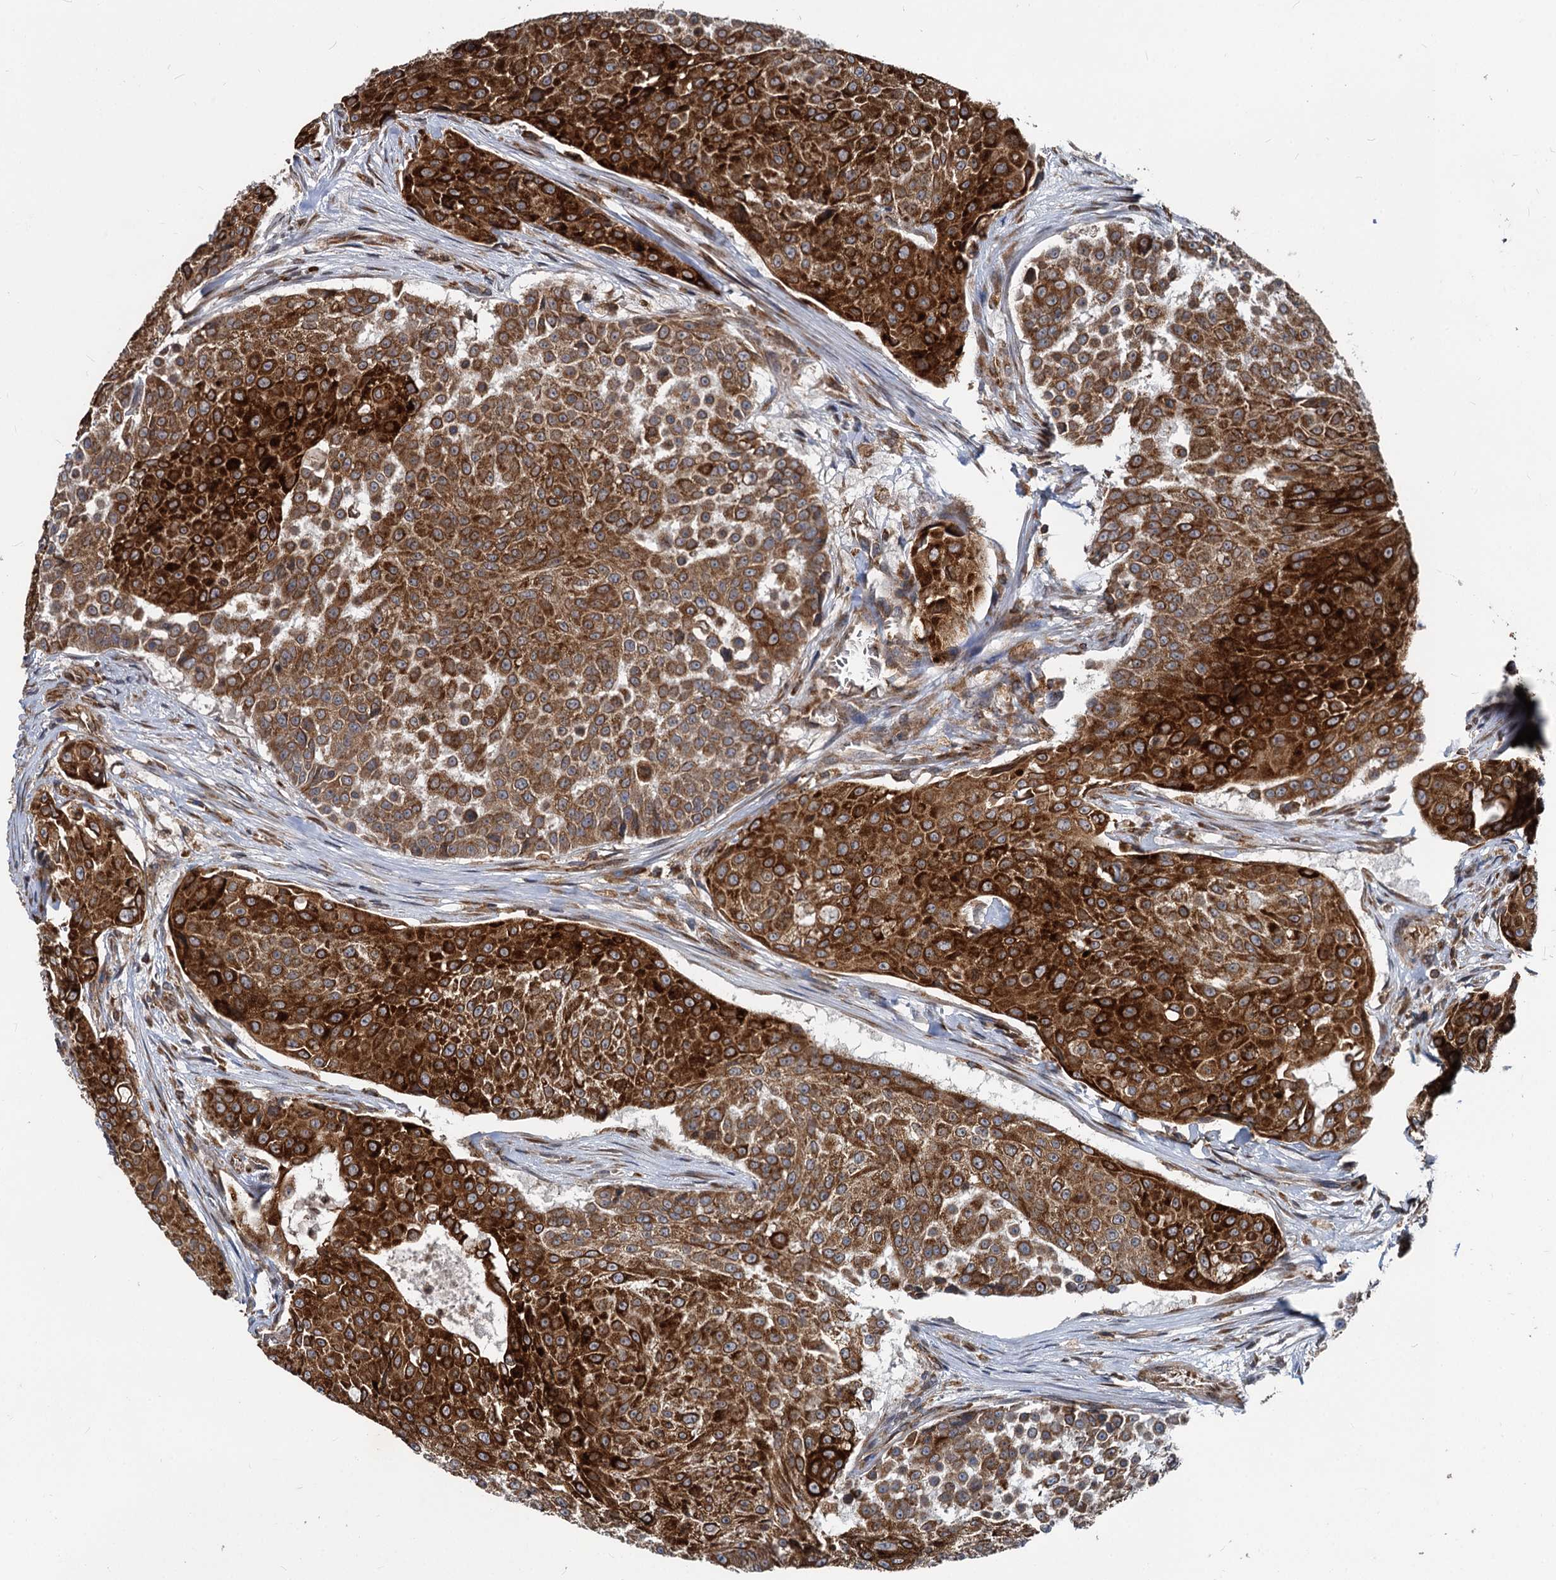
{"staining": {"intensity": "strong", "quantity": ">75%", "location": "cytoplasmic/membranous"}, "tissue": "urothelial cancer", "cell_type": "Tumor cells", "image_type": "cancer", "snomed": [{"axis": "morphology", "description": "Urothelial carcinoma, High grade"}, {"axis": "topography", "description": "Urinary bladder"}], "caption": "Urothelial cancer stained with IHC shows strong cytoplasmic/membranous expression in about >75% of tumor cells. The staining was performed using DAB (3,3'-diaminobenzidine), with brown indicating positive protein expression. Nuclei are stained blue with hematoxylin.", "gene": "STIM1", "patient": {"sex": "female", "age": 63}}